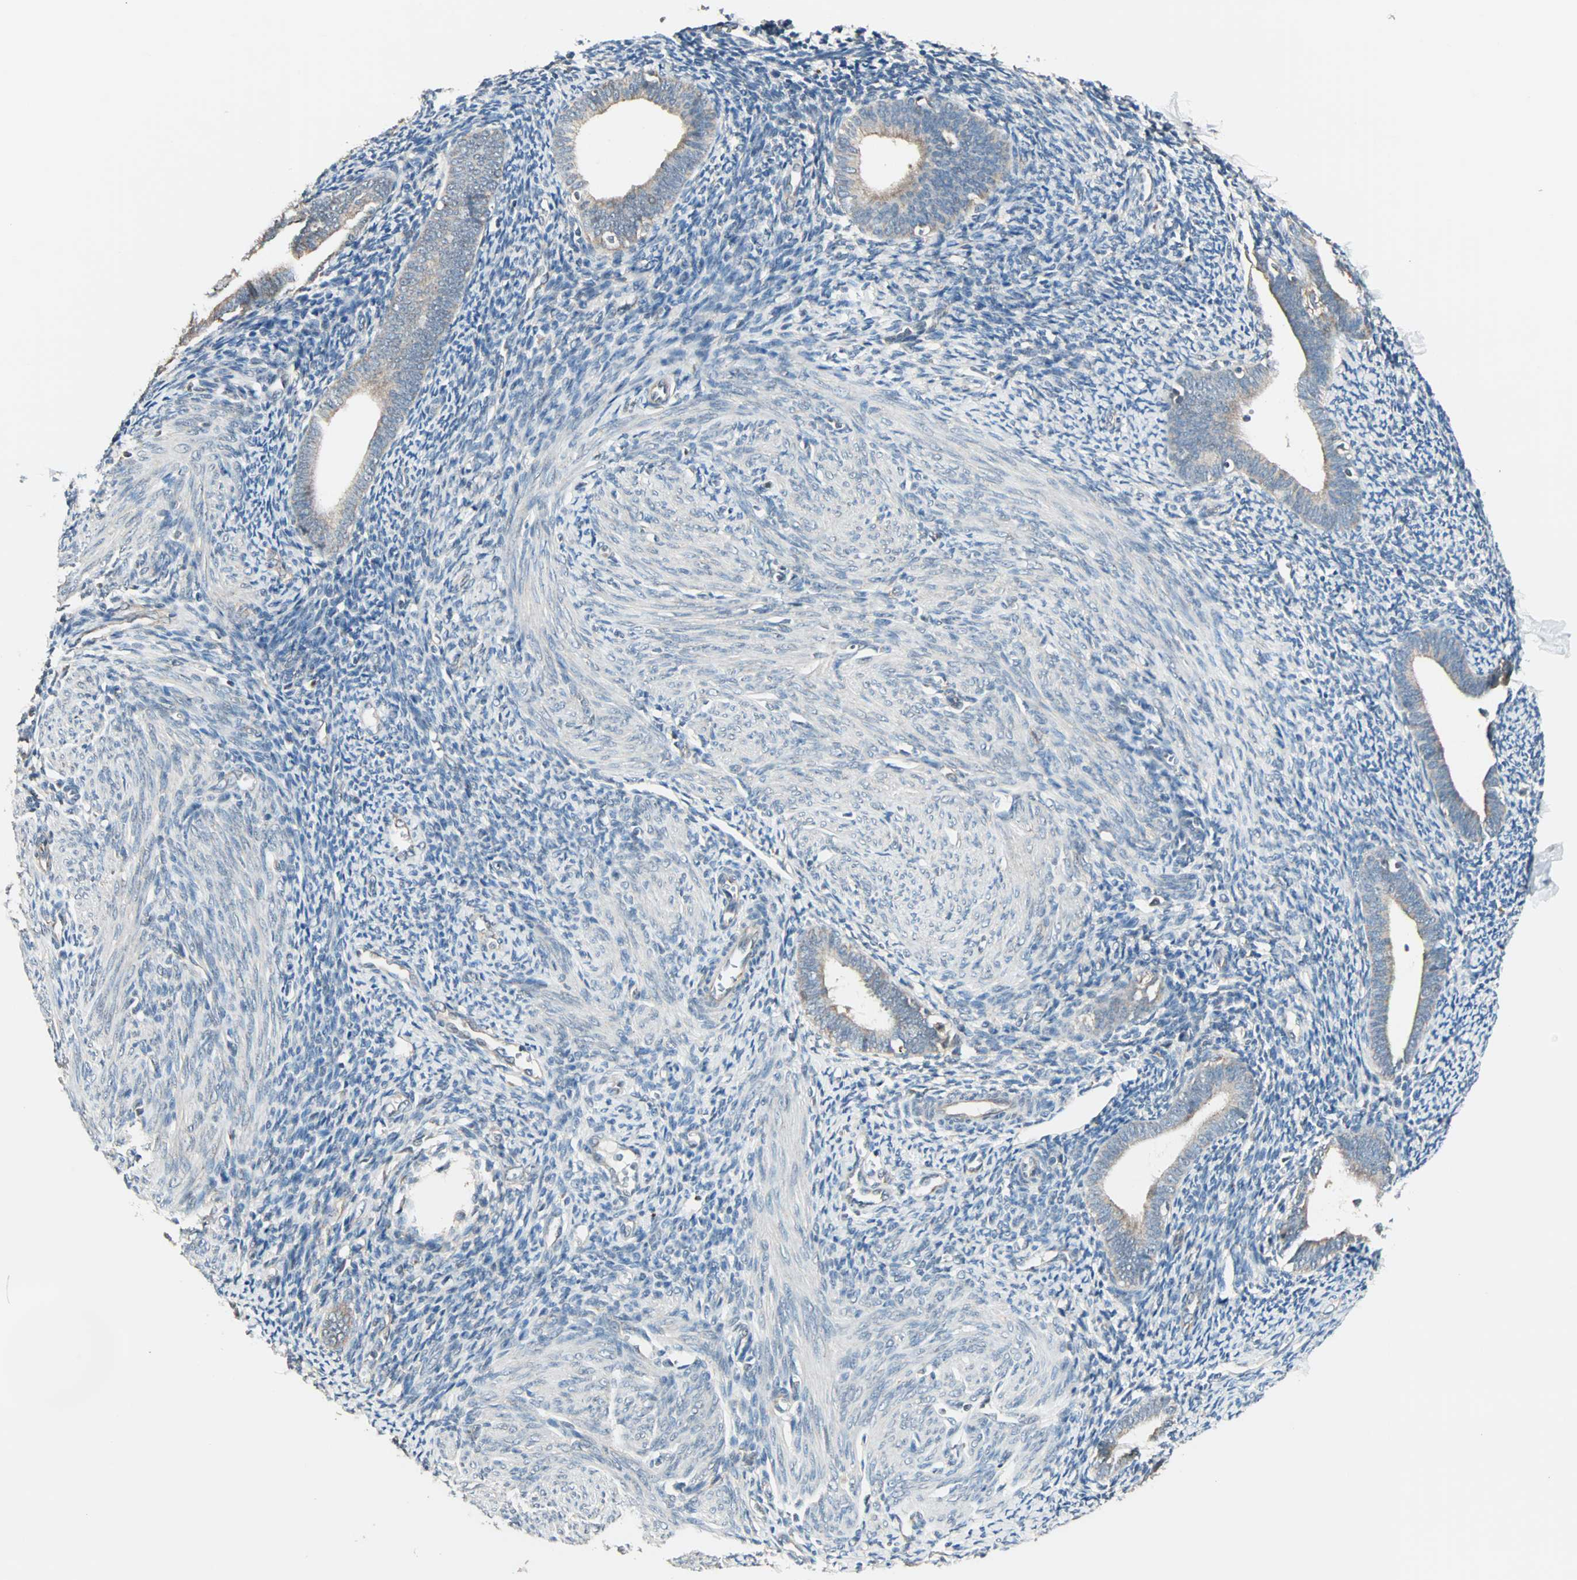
{"staining": {"intensity": "negative", "quantity": "none", "location": "none"}, "tissue": "endometrium", "cell_type": "Cells in endometrial stroma", "image_type": "normal", "snomed": [{"axis": "morphology", "description": "Normal tissue, NOS"}, {"axis": "topography", "description": "Smooth muscle"}, {"axis": "topography", "description": "Endometrium"}], "caption": "The histopathology image demonstrates no significant positivity in cells in endometrial stroma of endometrium. The staining is performed using DAB (3,3'-diaminobenzidine) brown chromogen with nuclei counter-stained in using hematoxylin.", "gene": "MAP3K21", "patient": {"sex": "female", "age": 57}}